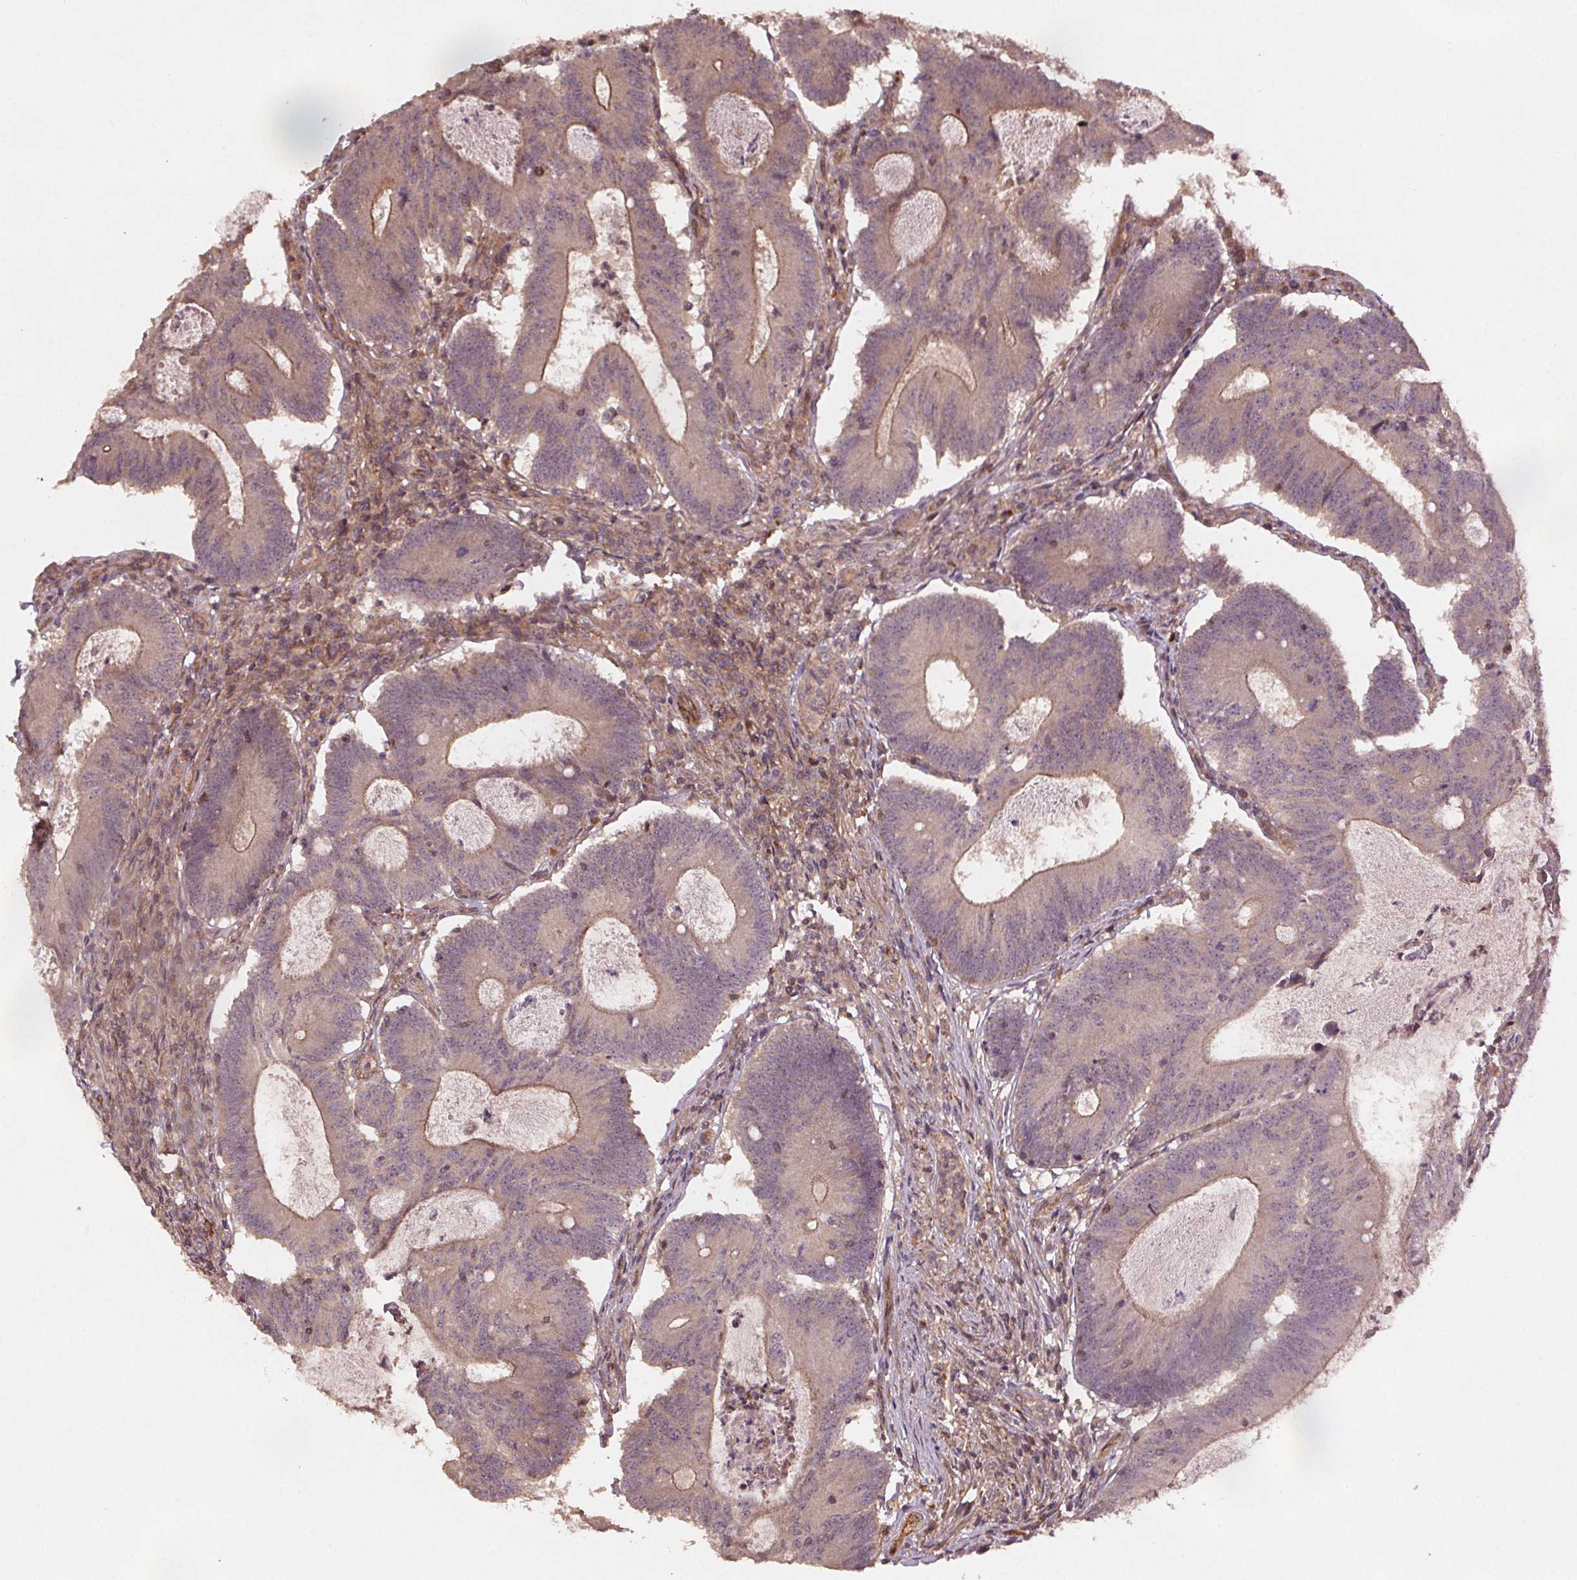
{"staining": {"intensity": "weak", "quantity": "25%-75%", "location": "cytoplasmic/membranous"}, "tissue": "colorectal cancer", "cell_type": "Tumor cells", "image_type": "cancer", "snomed": [{"axis": "morphology", "description": "Adenocarcinoma, NOS"}, {"axis": "topography", "description": "Colon"}], "caption": "A low amount of weak cytoplasmic/membranous staining is seen in about 25%-75% of tumor cells in colorectal adenocarcinoma tissue. (IHC, brightfield microscopy, high magnification).", "gene": "SEC14L2", "patient": {"sex": "female", "age": 70}}